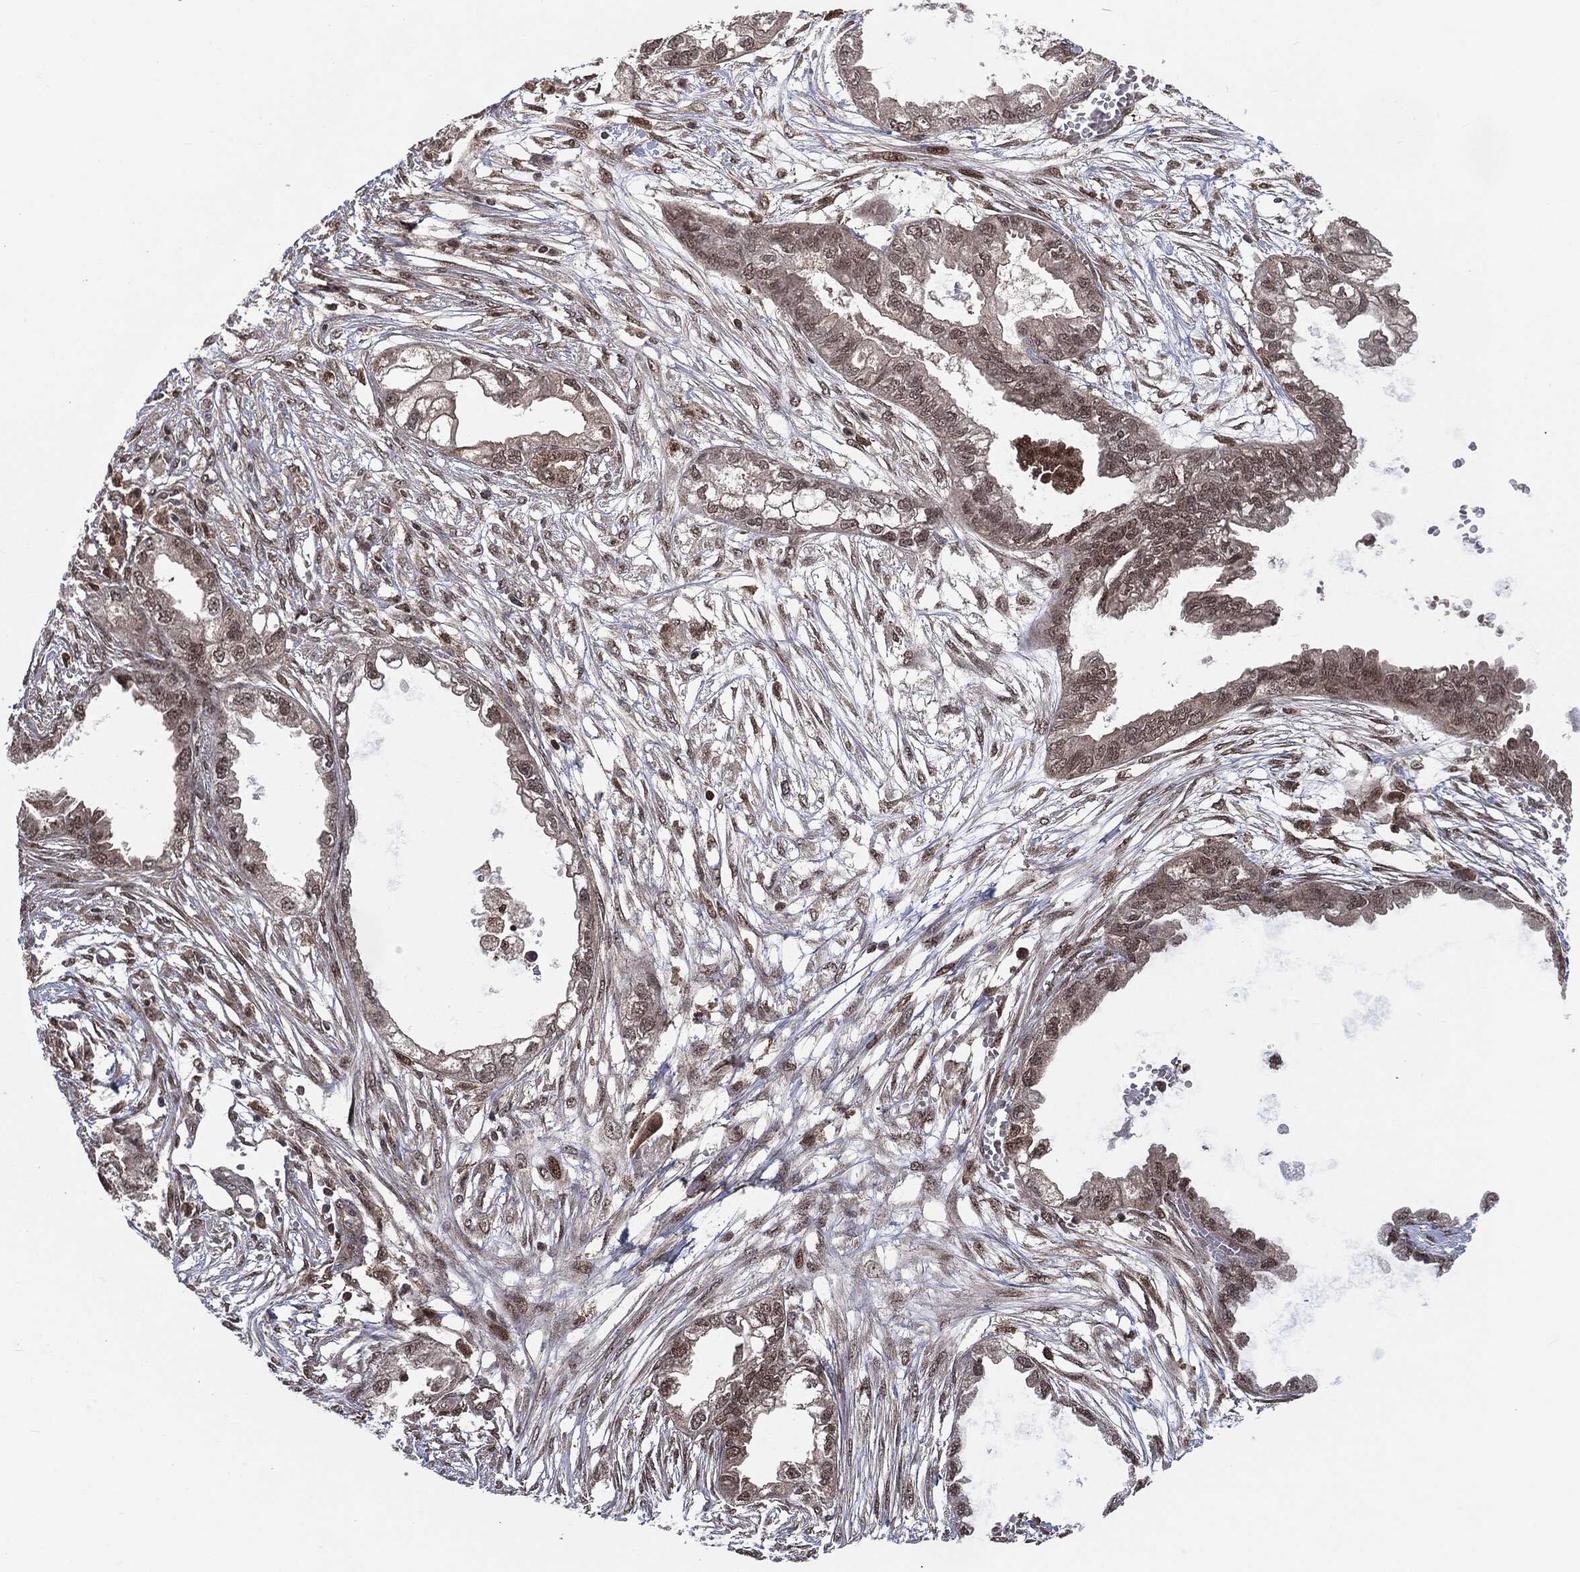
{"staining": {"intensity": "weak", "quantity": "25%-75%", "location": "cytoplasmic/membranous,nuclear"}, "tissue": "endometrial cancer", "cell_type": "Tumor cells", "image_type": "cancer", "snomed": [{"axis": "morphology", "description": "Adenocarcinoma, NOS"}, {"axis": "morphology", "description": "Adenocarcinoma, metastatic, NOS"}, {"axis": "topography", "description": "Adipose tissue"}, {"axis": "topography", "description": "Endometrium"}], "caption": "A high-resolution histopathology image shows immunohistochemistry staining of endometrial cancer, which demonstrates weak cytoplasmic/membranous and nuclear staining in about 25%-75% of tumor cells.", "gene": "PTPA", "patient": {"sex": "female", "age": 67}}